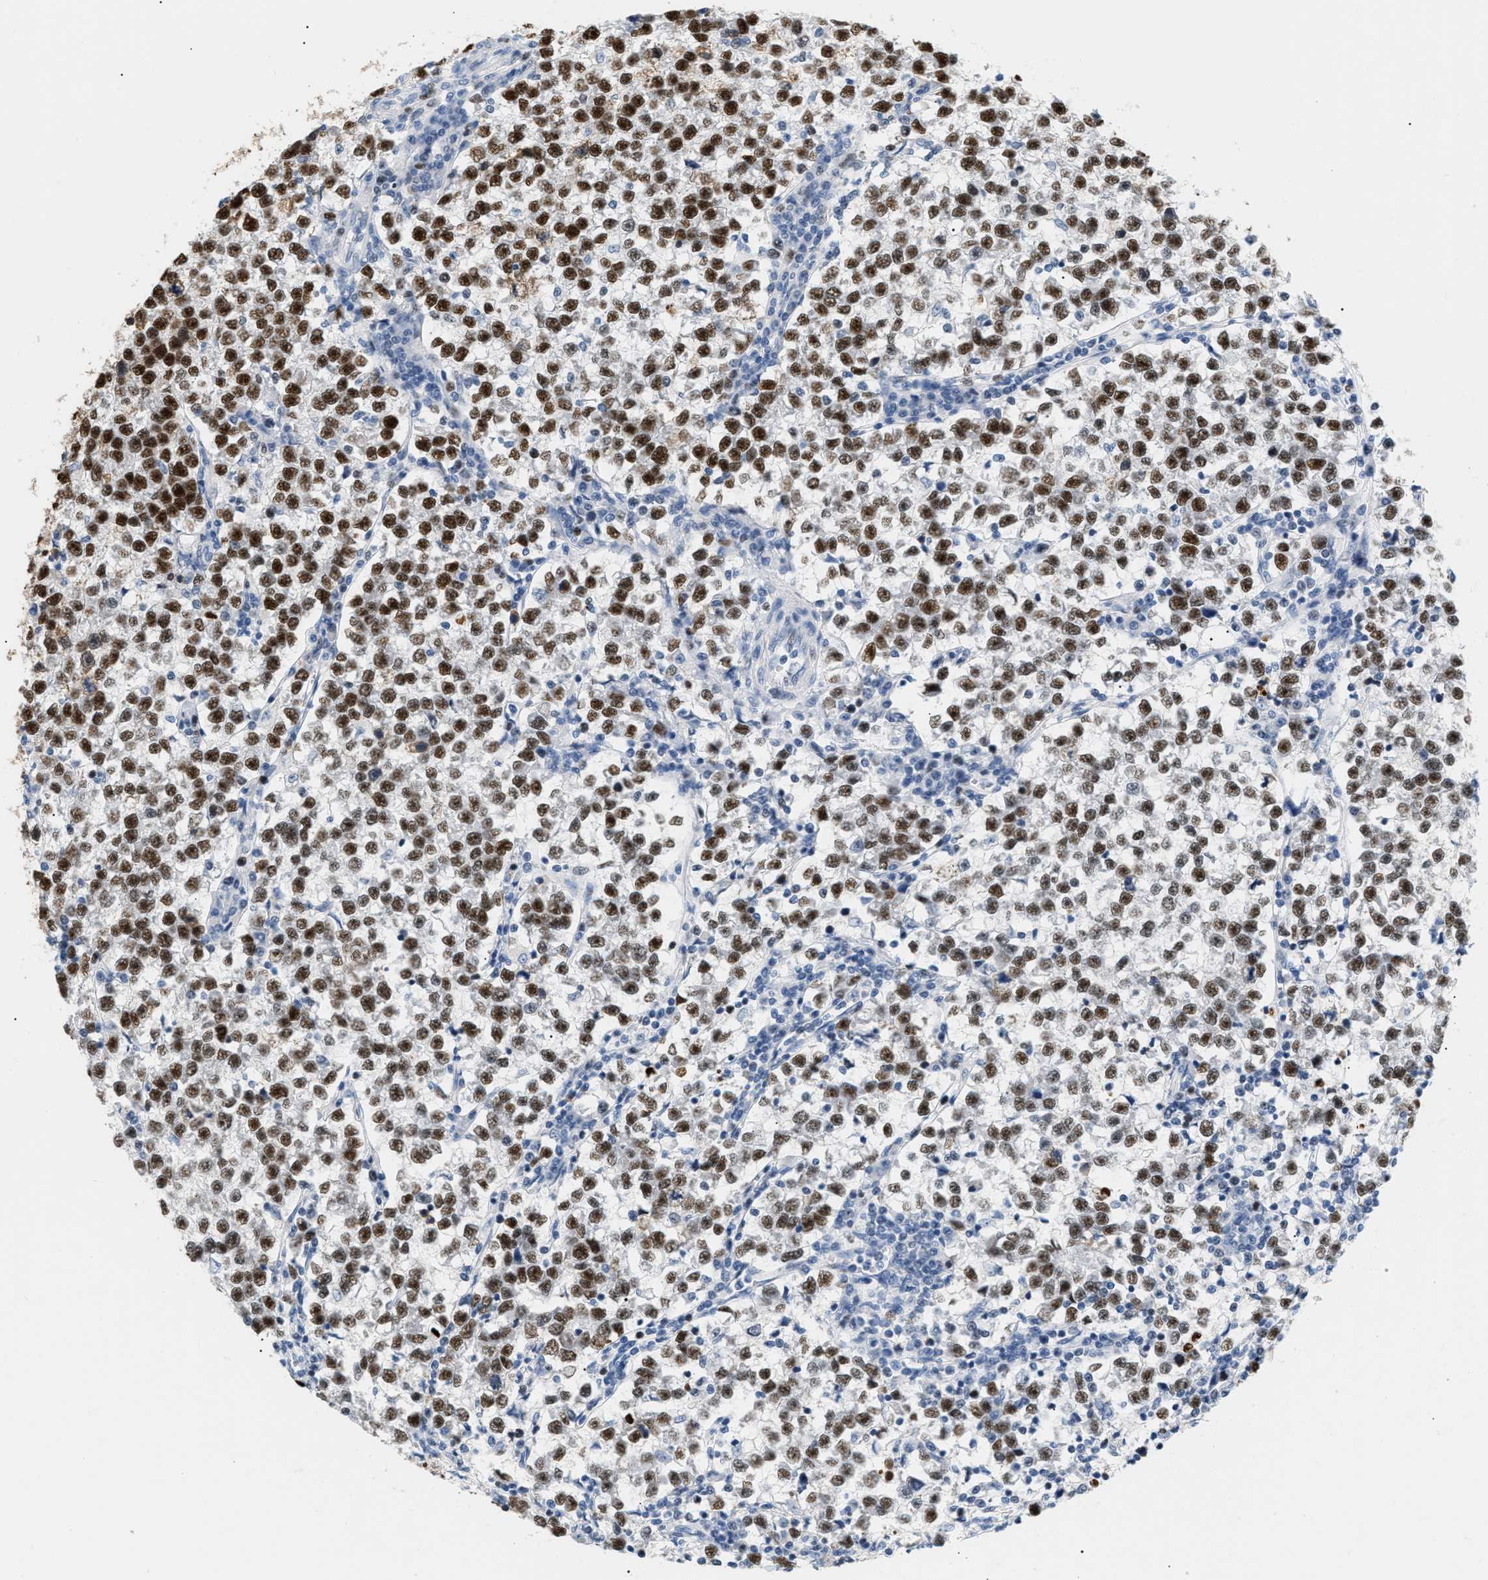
{"staining": {"intensity": "strong", "quantity": ">75%", "location": "nuclear"}, "tissue": "testis cancer", "cell_type": "Tumor cells", "image_type": "cancer", "snomed": [{"axis": "morphology", "description": "Normal tissue, NOS"}, {"axis": "morphology", "description": "Seminoma, NOS"}, {"axis": "topography", "description": "Testis"}], "caption": "Approximately >75% of tumor cells in seminoma (testis) reveal strong nuclear protein positivity as visualized by brown immunohistochemical staining.", "gene": "MCM7", "patient": {"sex": "male", "age": 43}}